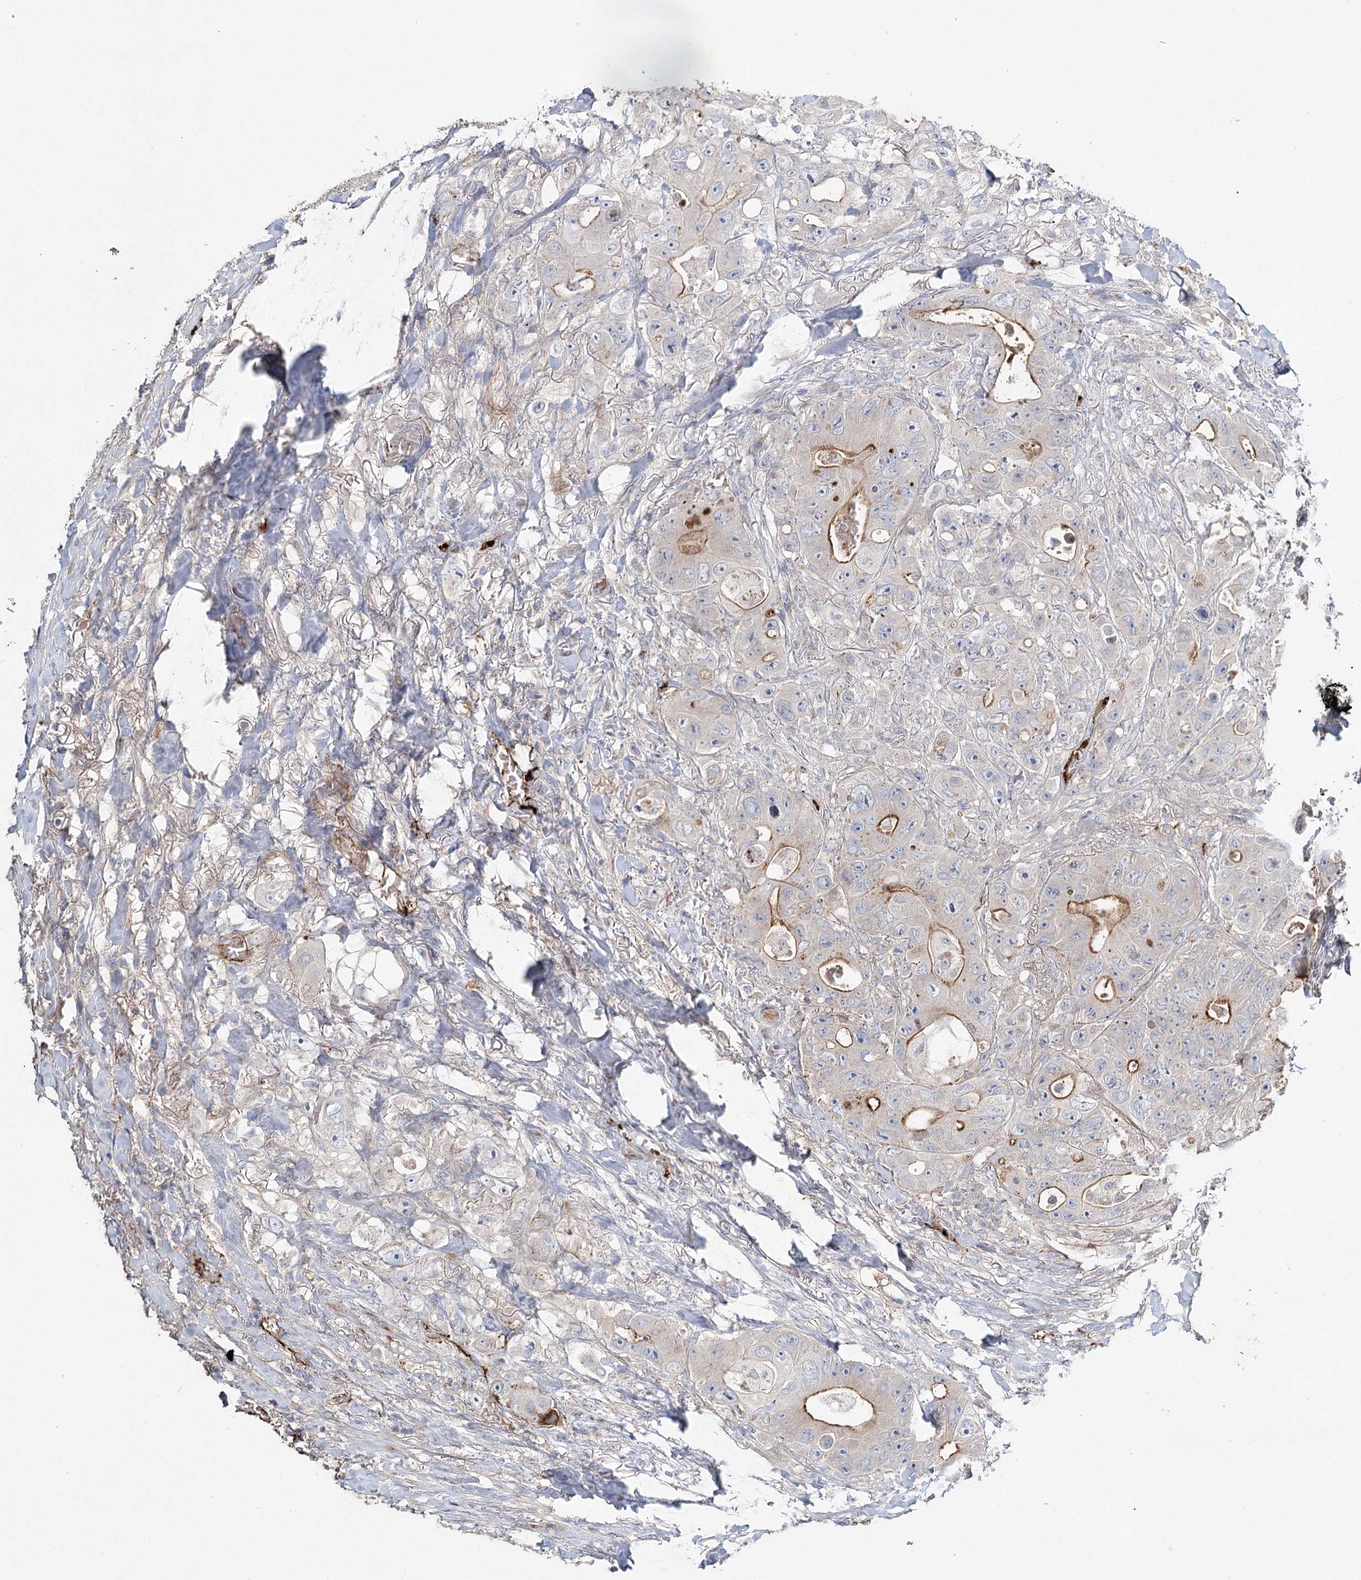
{"staining": {"intensity": "moderate", "quantity": "<25%", "location": "cytoplasmic/membranous"}, "tissue": "colorectal cancer", "cell_type": "Tumor cells", "image_type": "cancer", "snomed": [{"axis": "morphology", "description": "Adenocarcinoma, NOS"}, {"axis": "topography", "description": "Colon"}], "caption": "Immunohistochemical staining of colorectal cancer (adenocarcinoma) shows low levels of moderate cytoplasmic/membranous staining in approximately <25% of tumor cells.", "gene": "ALKBH8", "patient": {"sex": "female", "age": 46}}